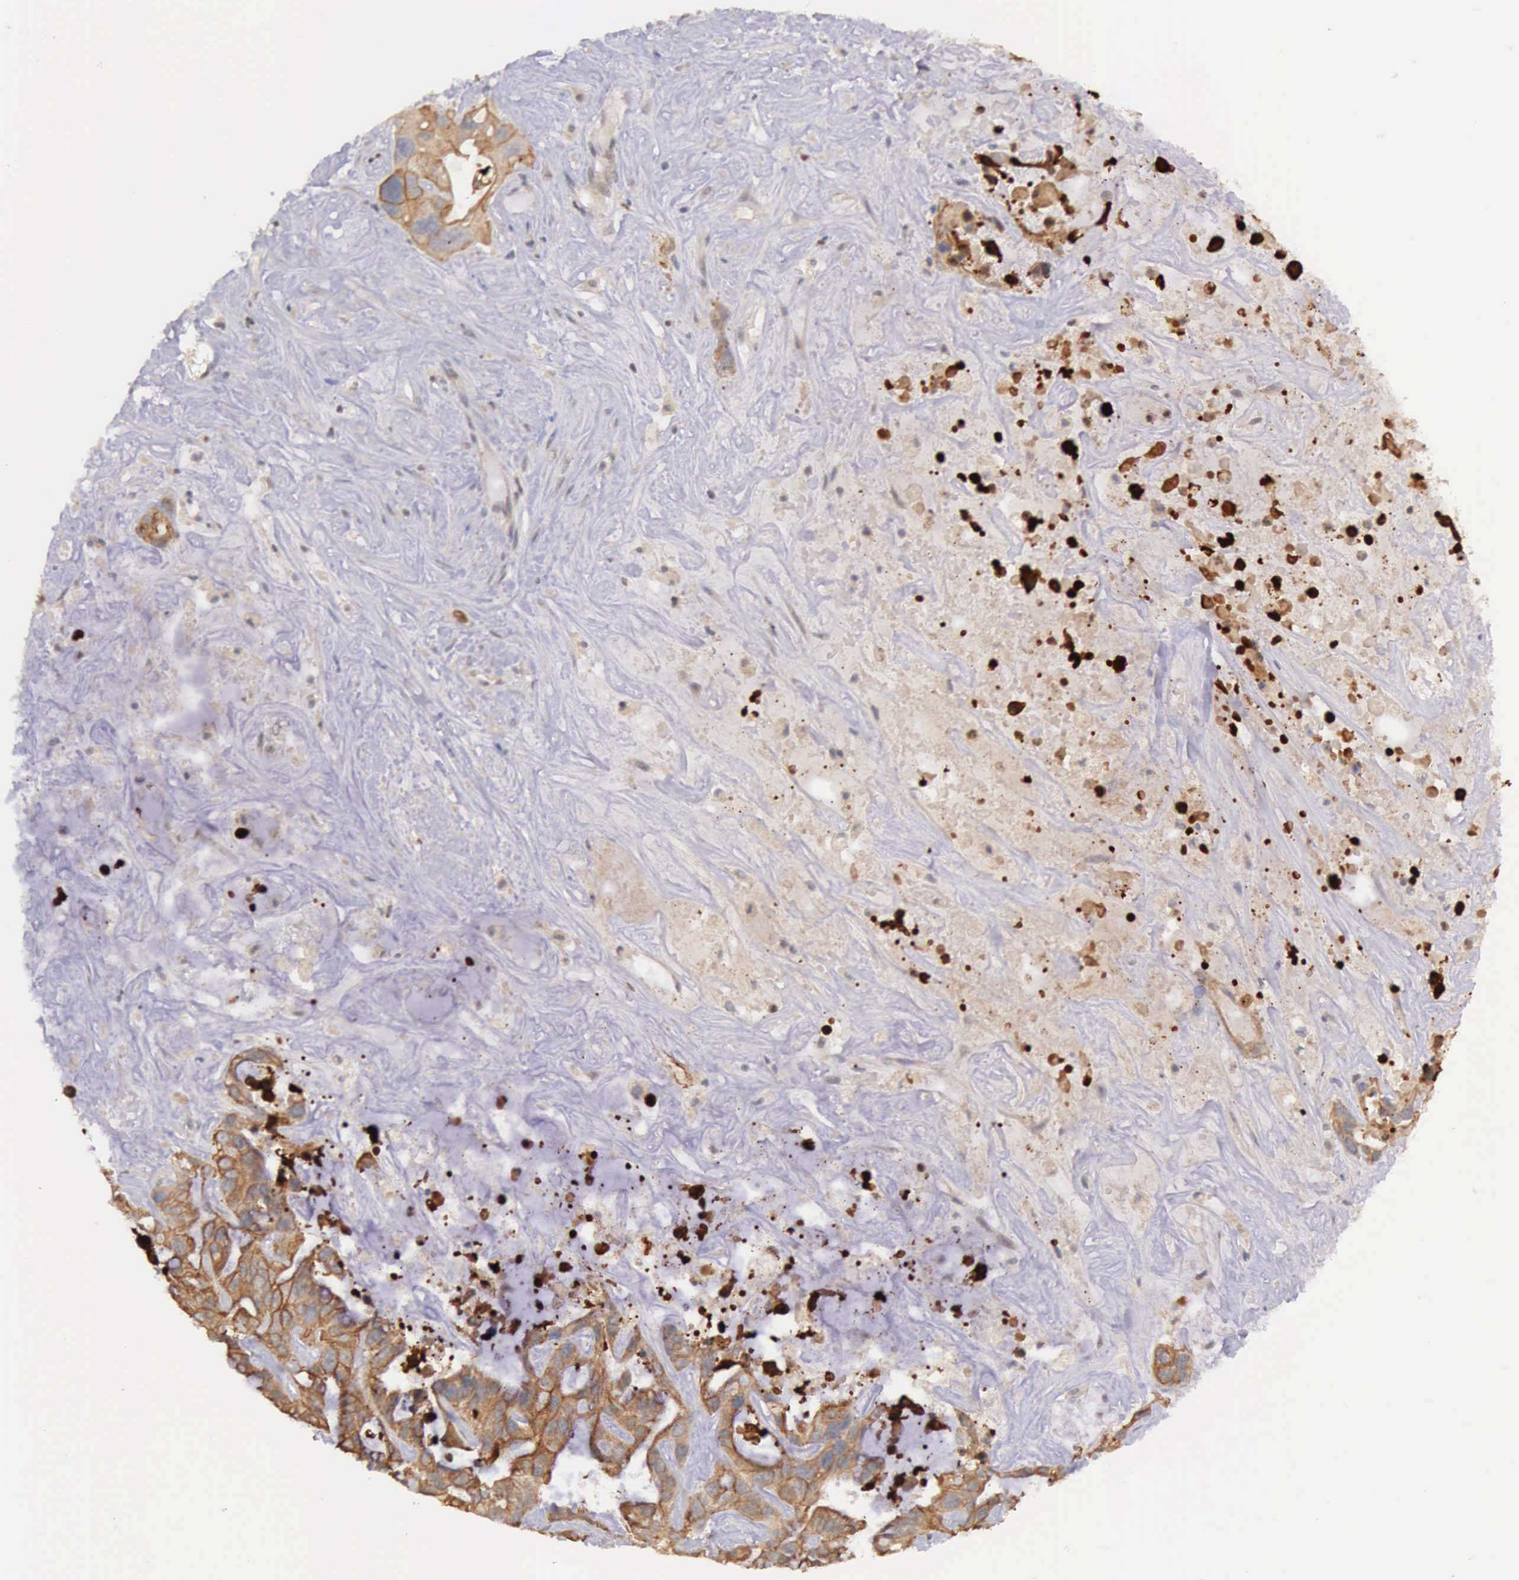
{"staining": {"intensity": "moderate", "quantity": ">75%", "location": "cytoplasmic/membranous"}, "tissue": "liver cancer", "cell_type": "Tumor cells", "image_type": "cancer", "snomed": [{"axis": "morphology", "description": "Cholangiocarcinoma"}, {"axis": "topography", "description": "Liver"}], "caption": "Protein expression analysis of human liver cancer reveals moderate cytoplasmic/membranous staining in about >75% of tumor cells.", "gene": "PRICKLE3", "patient": {"sex": "female", "age": 65}}